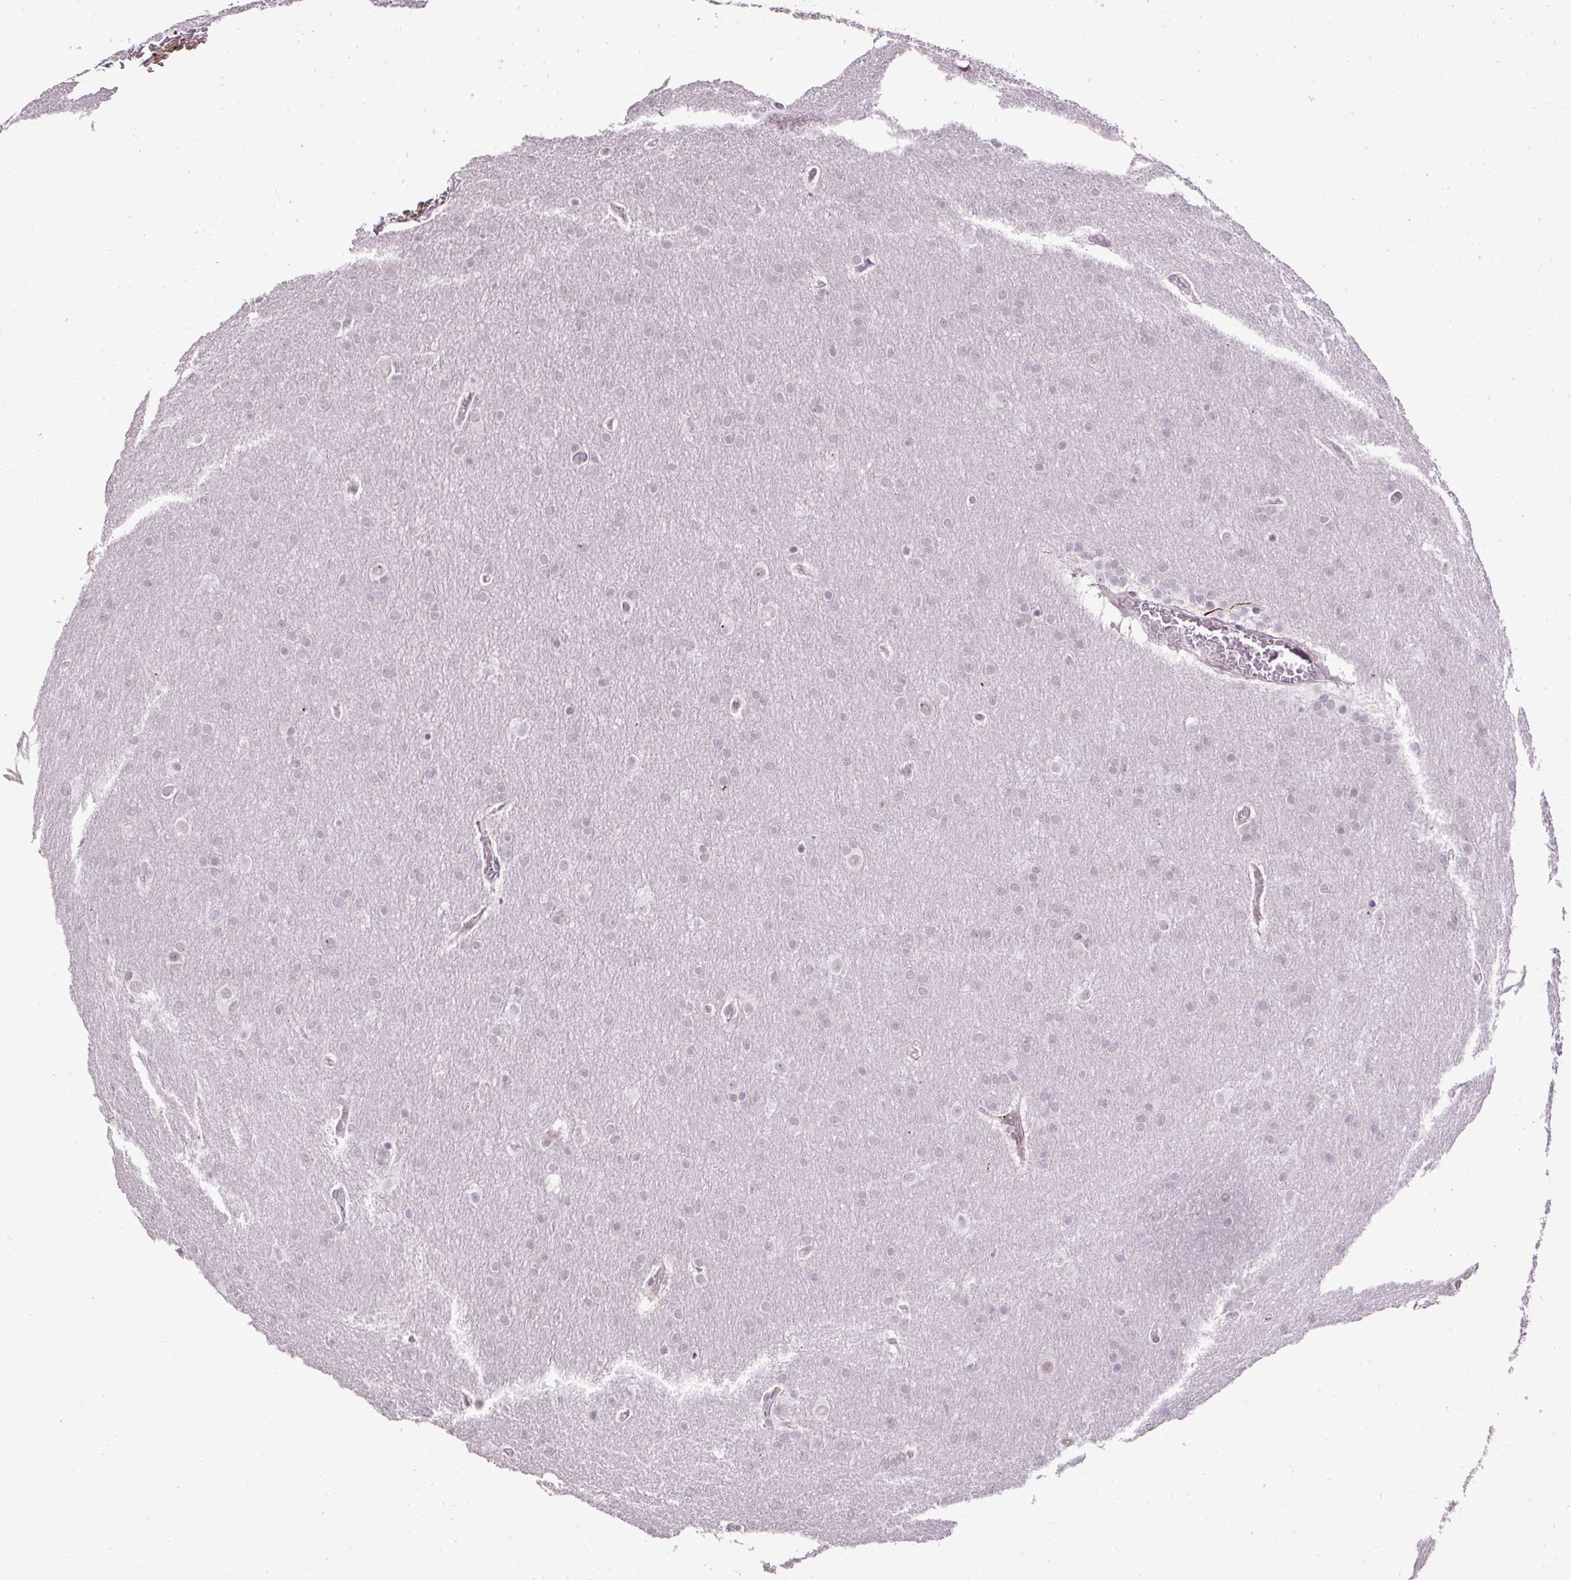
{"staining": {"intensity": "moderate", "quantity": "25%-75%", "location": "nuclear"}, "tissue": "glioma", "cell_type": "Tumor cells", "image_type": "cancer", "snomed": [{"axis": "morphology", "description": "Glioma, malignant, Low grade"}, {"axis": "topography", "description": "Brain"}], "caption": "Tumor cells demonstrate medium levels of moderate nuclear staining in about 25%-75% of cells in human glioma.", "gene": "ARHGEF18", "patient": {"sex": "female", "age": 32}}